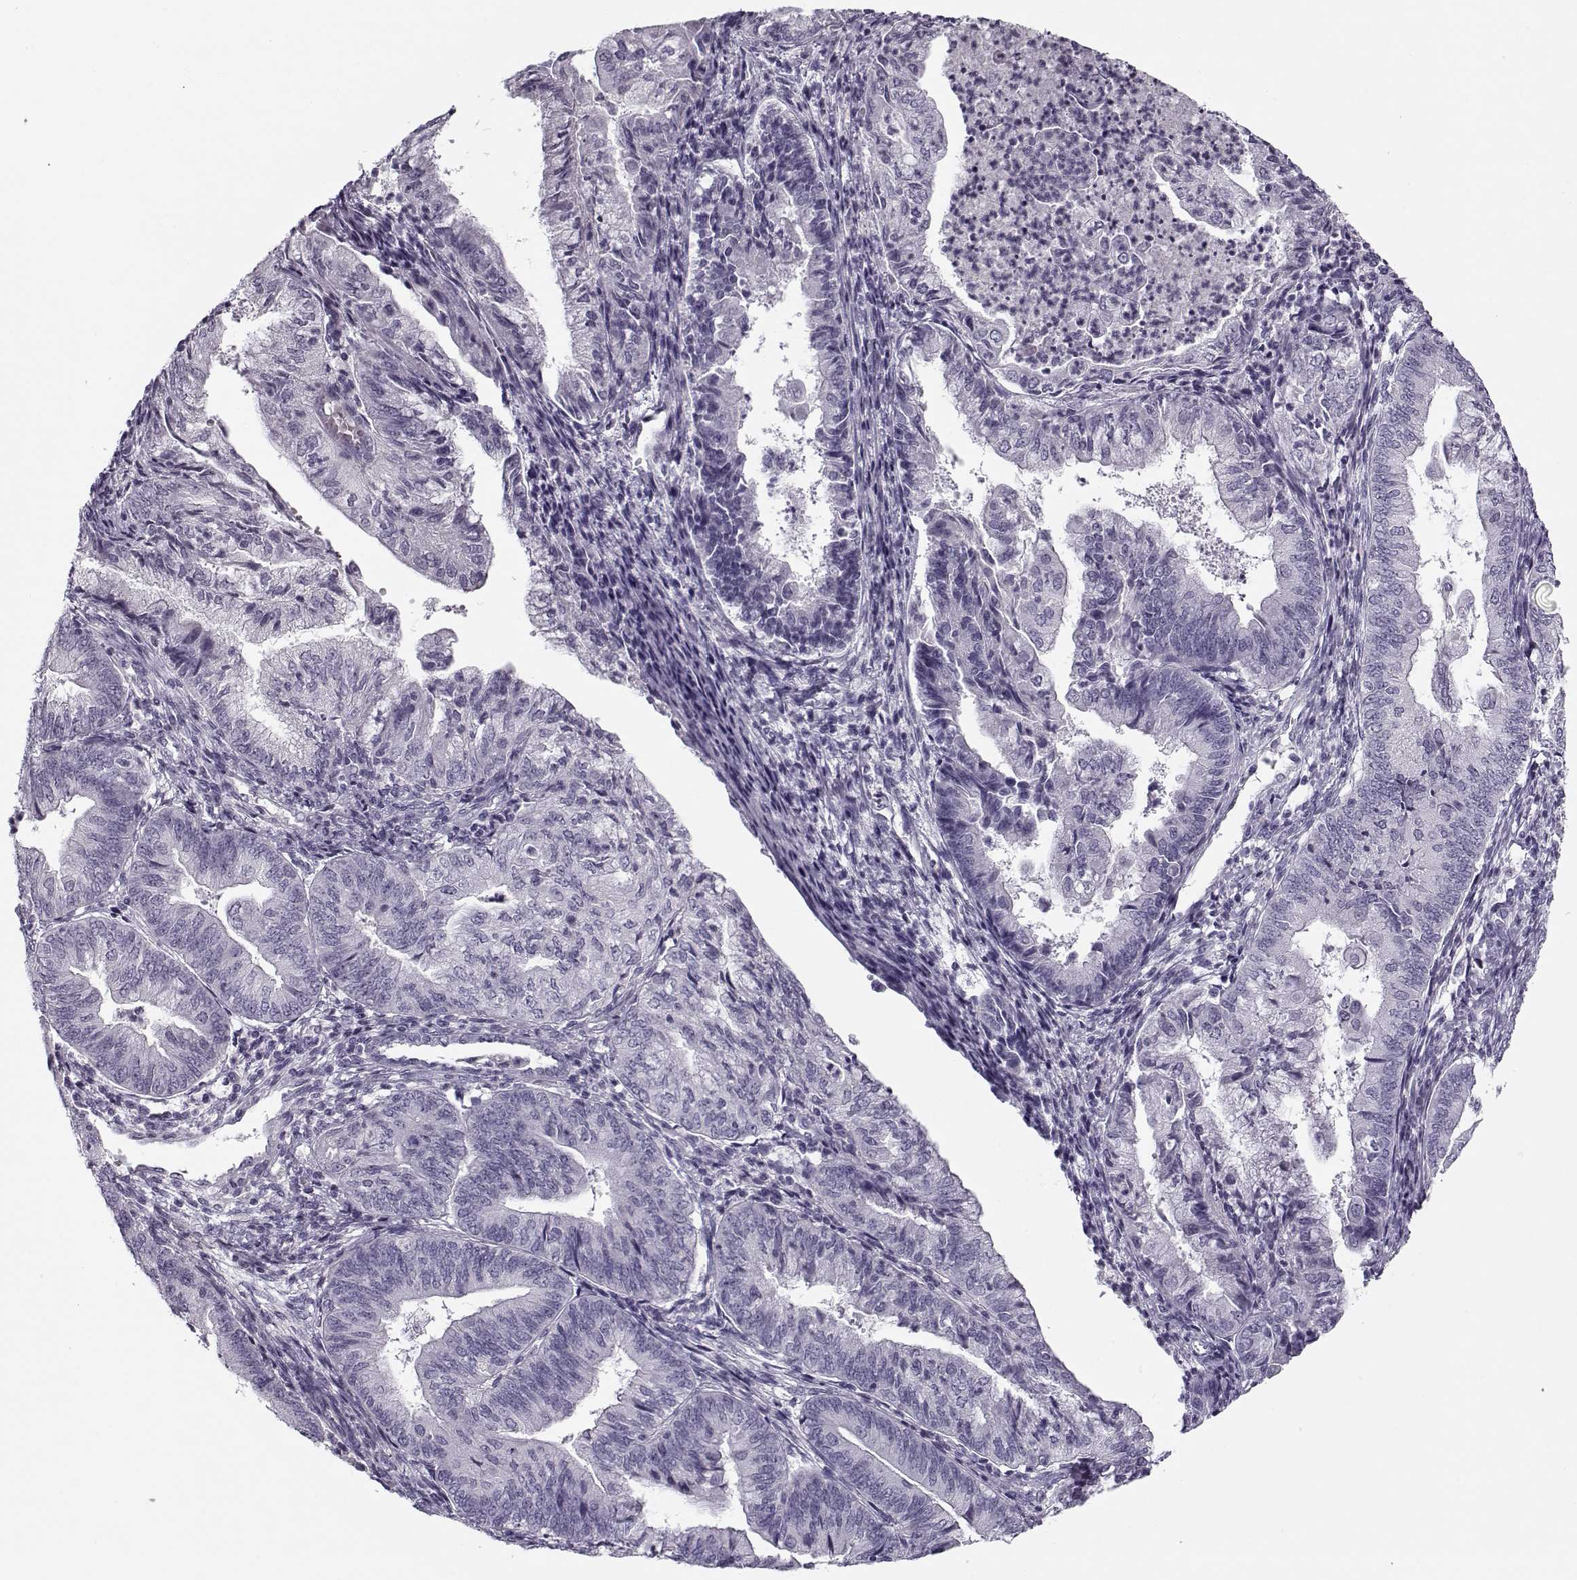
{"staining": {"intensity": "negative", "quantity": "none", "location": "none"}, "tissue": "endometrial cancer", "cell_type": "Tumor cells", "image_type": "cancer", "snomed": [{"axis": "morphology", "description": "Adenocarcinoma, NOS"}, {"axis": "topography", "description": "Endometrium"}], "caption": "Immunohistochemical staining of endometrial cancer exhibits no significant expression in tumor cells. Brightfield microscopy of IHC stained with DAB (3,3'-diaminobenzidine) (brown) and hematoxylin (blue), captured at high magnification.", "gene": "PNMT", "patient": {"sex": "female", "age": 55}}